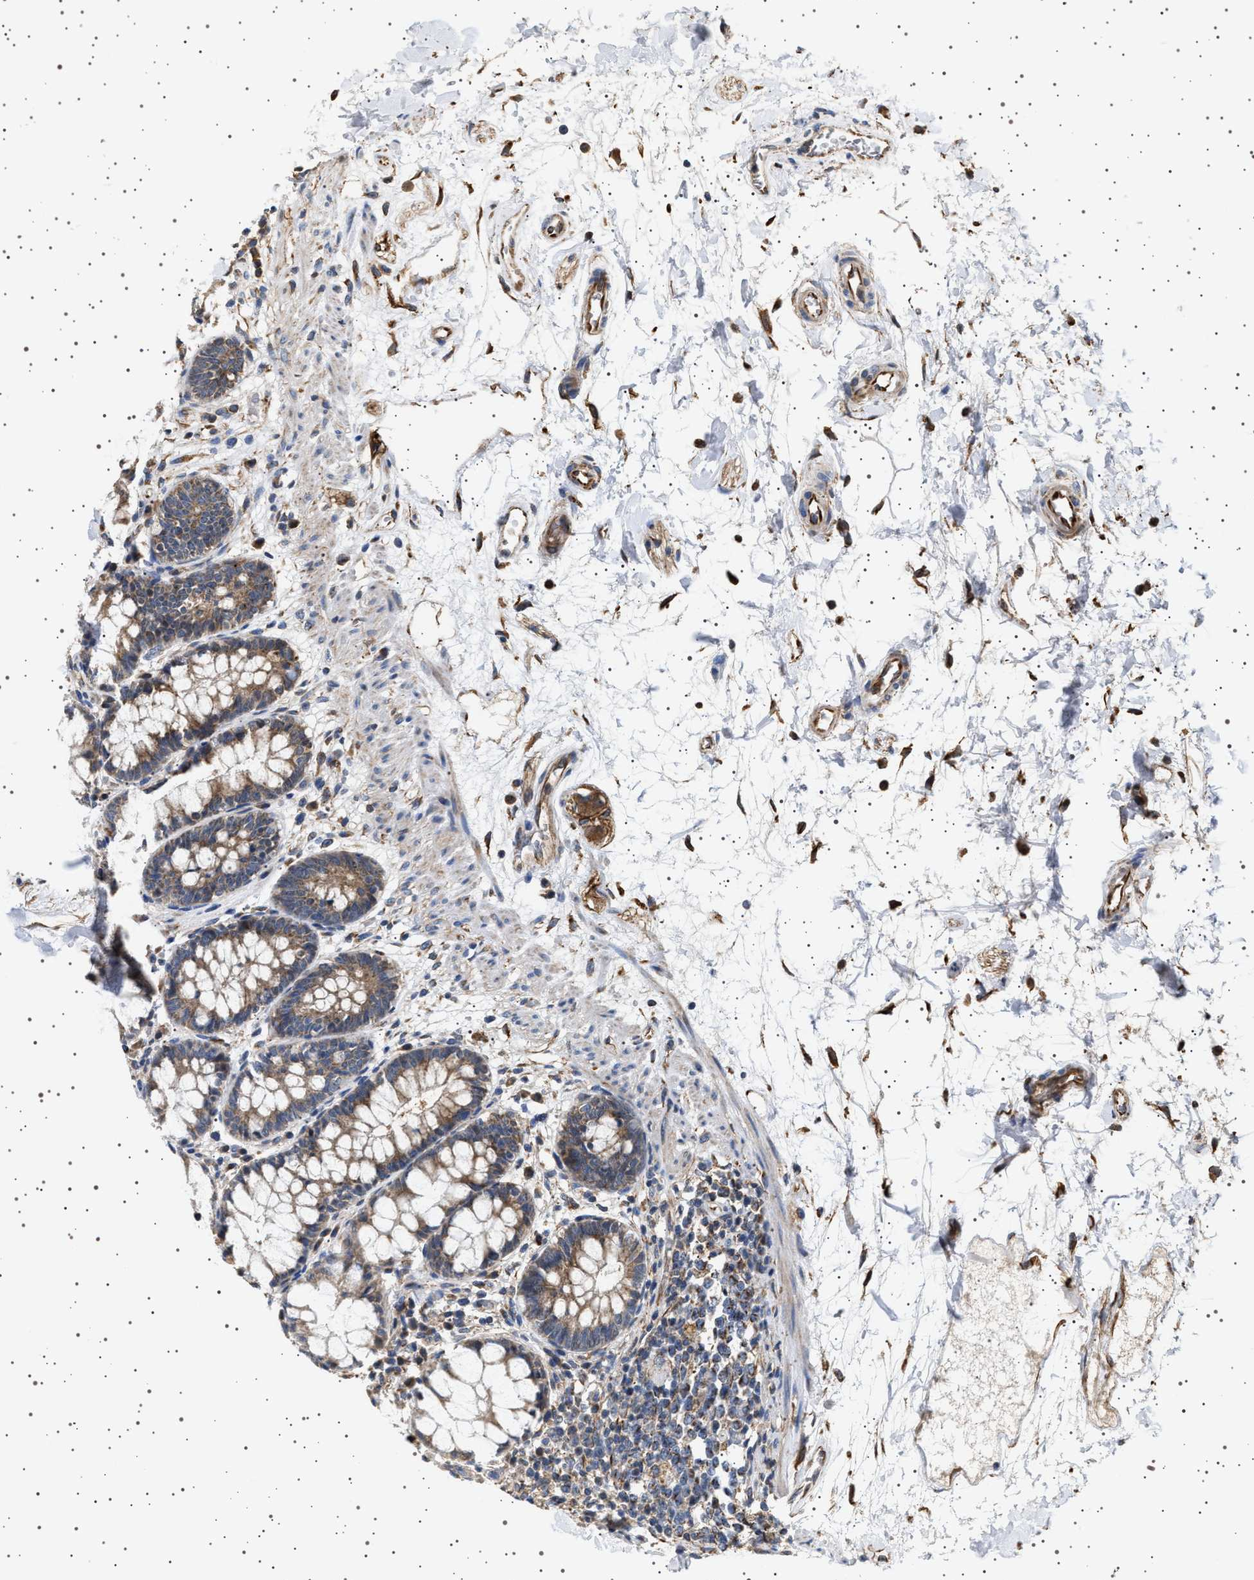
{"staining": {"intensity": "moderate", "quantity": ">75%", "location": "cytoplasmic/membranous"}, "tissue": "rectum", "cell_type": "Glandular cells", "image_type": "normal", "snomed": [{"axis": "morphology", "description": "Normal tissue, NOS"}, {"axis": "topography", "description": "Rectum"}], "caption": "Immunohistochemical staining of normal rectum reveals >75% levels of moderate cytoplasmic/membranous protein staining in about >75% of glandular cells. (Brightfield microscopy of DAB IHC at high magnification).", "gene": "TRUB2", "patient": {"sex": "male", "age": 64}}